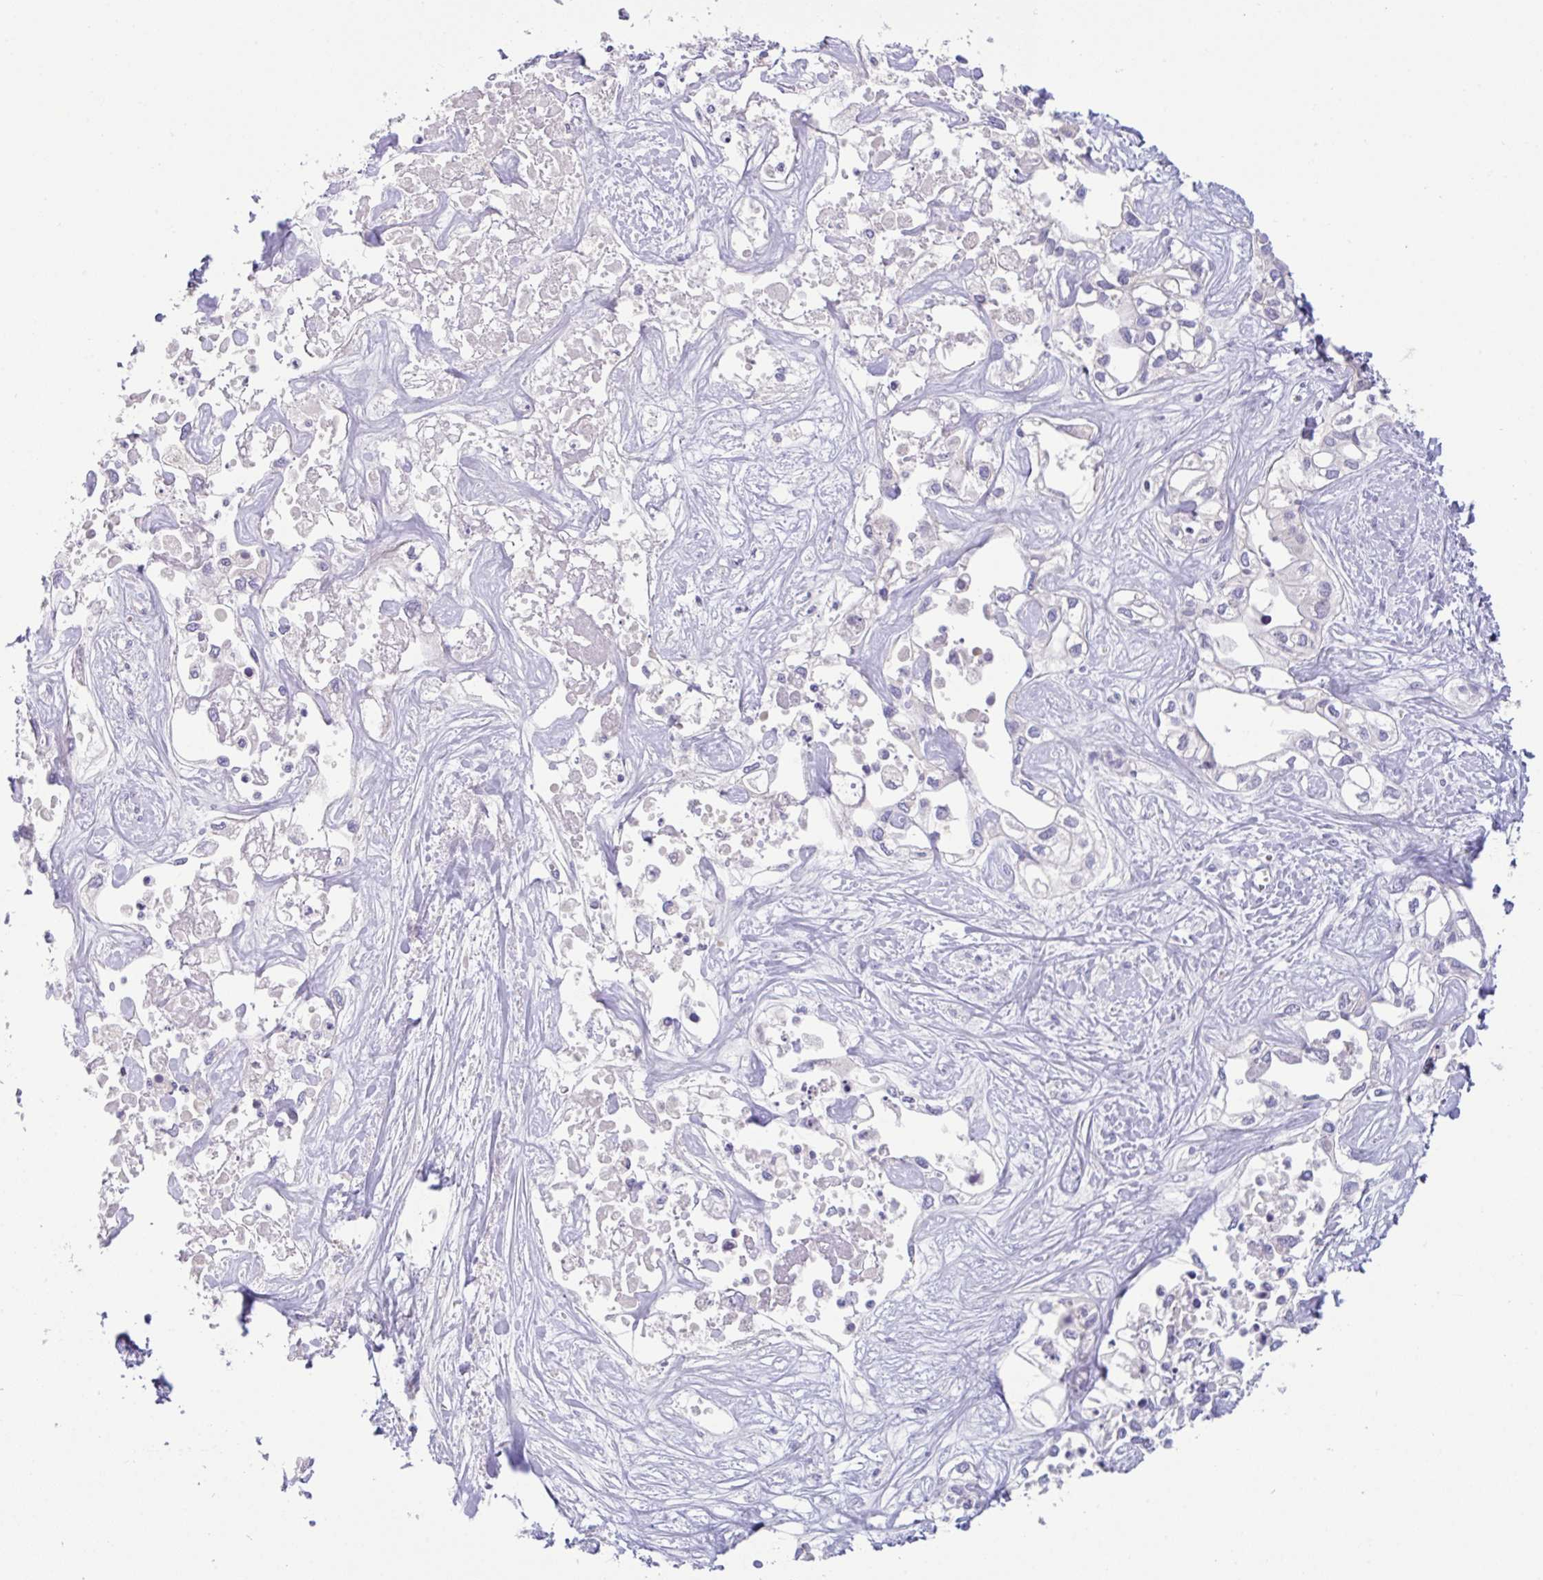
{"staining": {"intensity": "negative", "quantity": "none", "location": "none"}, "tissue": "liver cancer", "cell_type": "Tumor cells", "image_type": "cancer", "snomed": [{"axis": "morphology", "description": "Cholangiocarcinoma"}, {"axis": "topography", "description": "Liver"}], "caption": "Tumor cells show no significant protein positivity in liver cancer.", "gene": "FBXL20", "patient": {"sex": "female", "age": 64}}